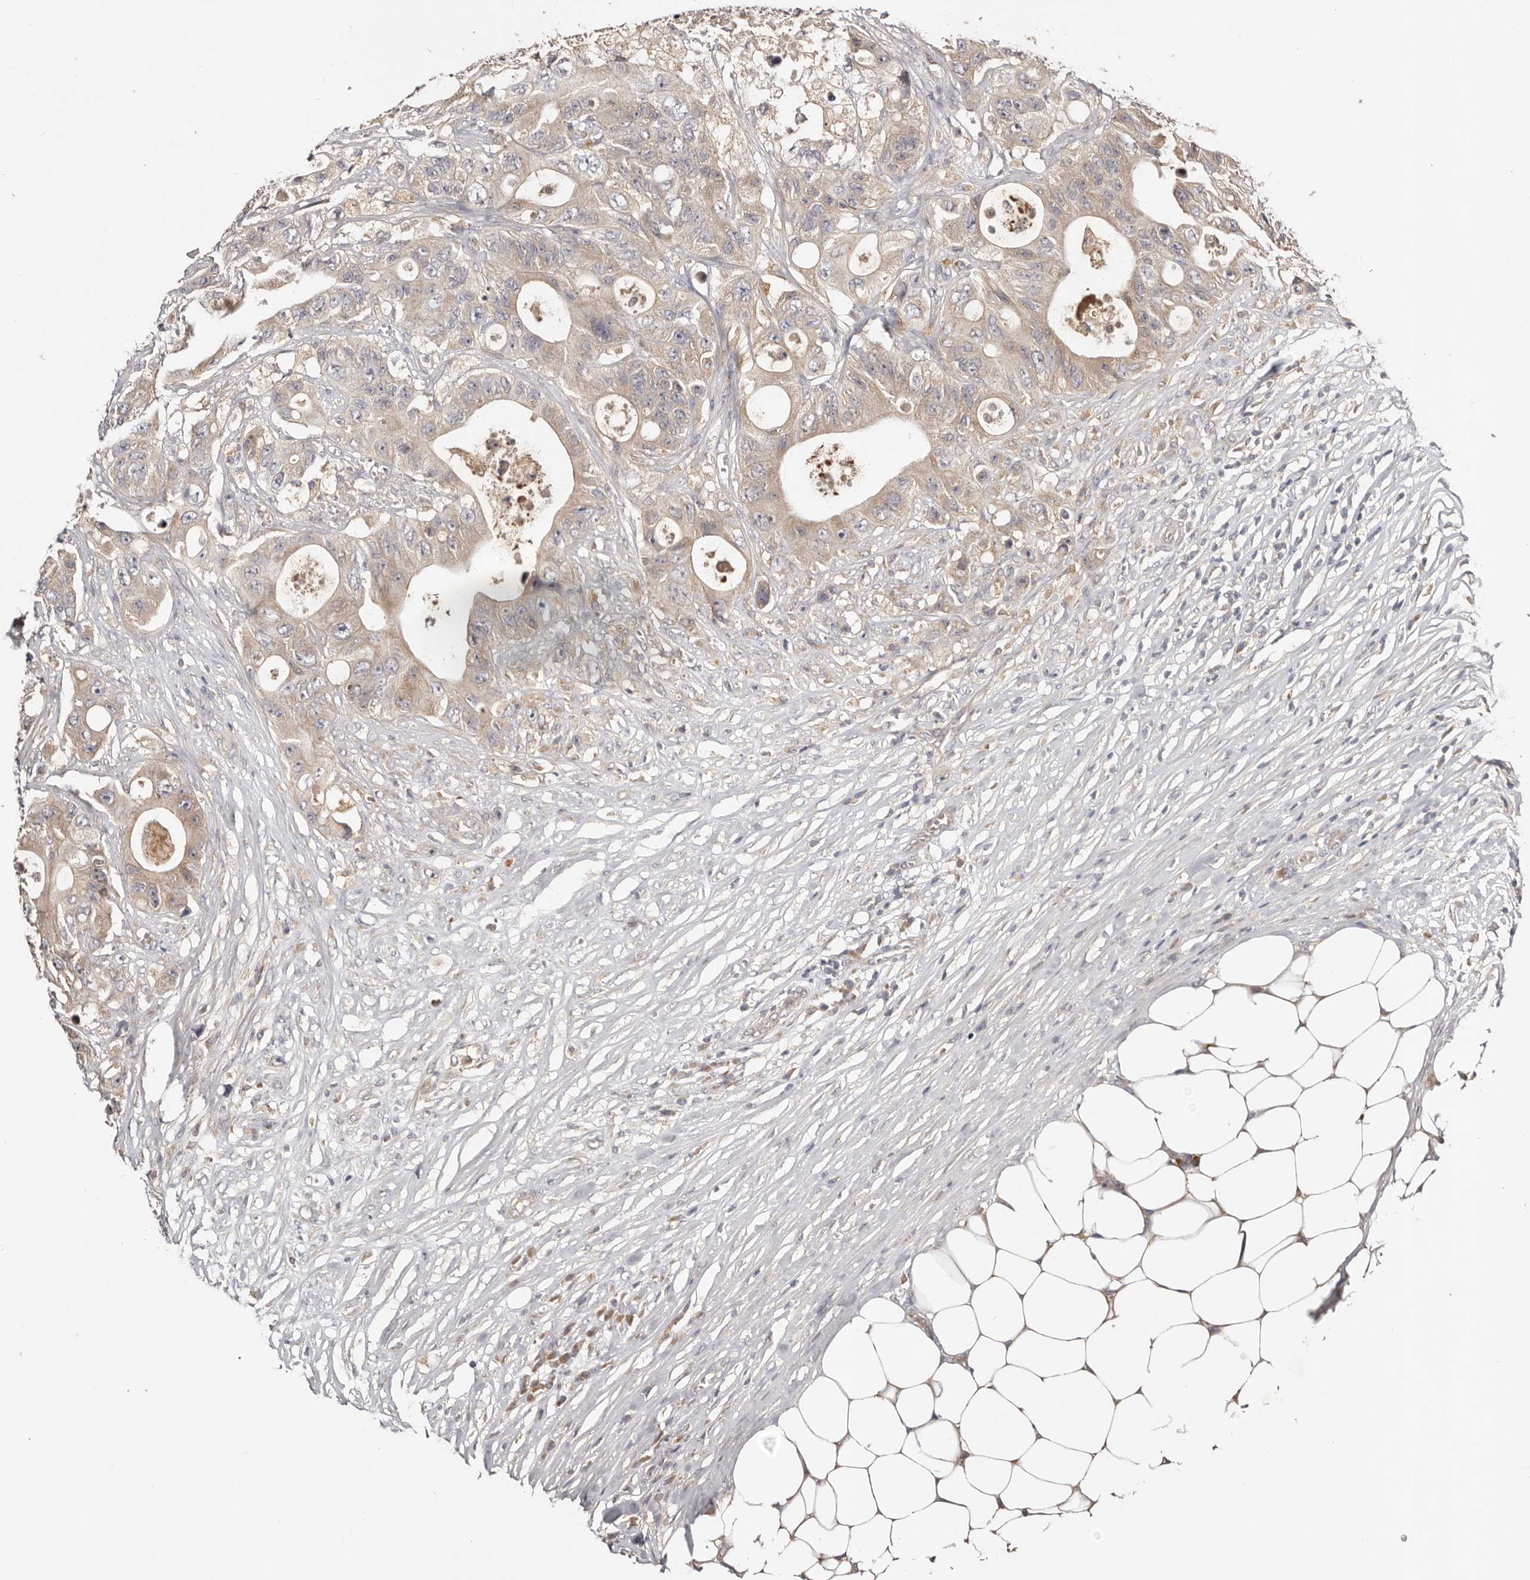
{"staining": {"intensity": "weak", "quantity": "25%-75%", "location": "cytoplasmic/membranous"}, "tissue": "colorectal cancer", "cell_type": "Tumor cells", "image_type": "cancer", "snomed": [{"axis": "morphology", "description": "Adenocarcinoma, NOS"}, {"axis": "topography", "description": "Colon"}], "caption": "Protein expression by IHC demonstrates weak cytoplasmic/membranous staining in approximately 25%-75% of tumor cells in colorectal adenocarcinoma. The staining was performed using DAB (3,3'-diaminobenzidine), with brown indicating positive protein expression. Nuclei are stained blue with hematoxylin.", "gene": "PKIB", "patient": {"sex": "female", "age": 46}}